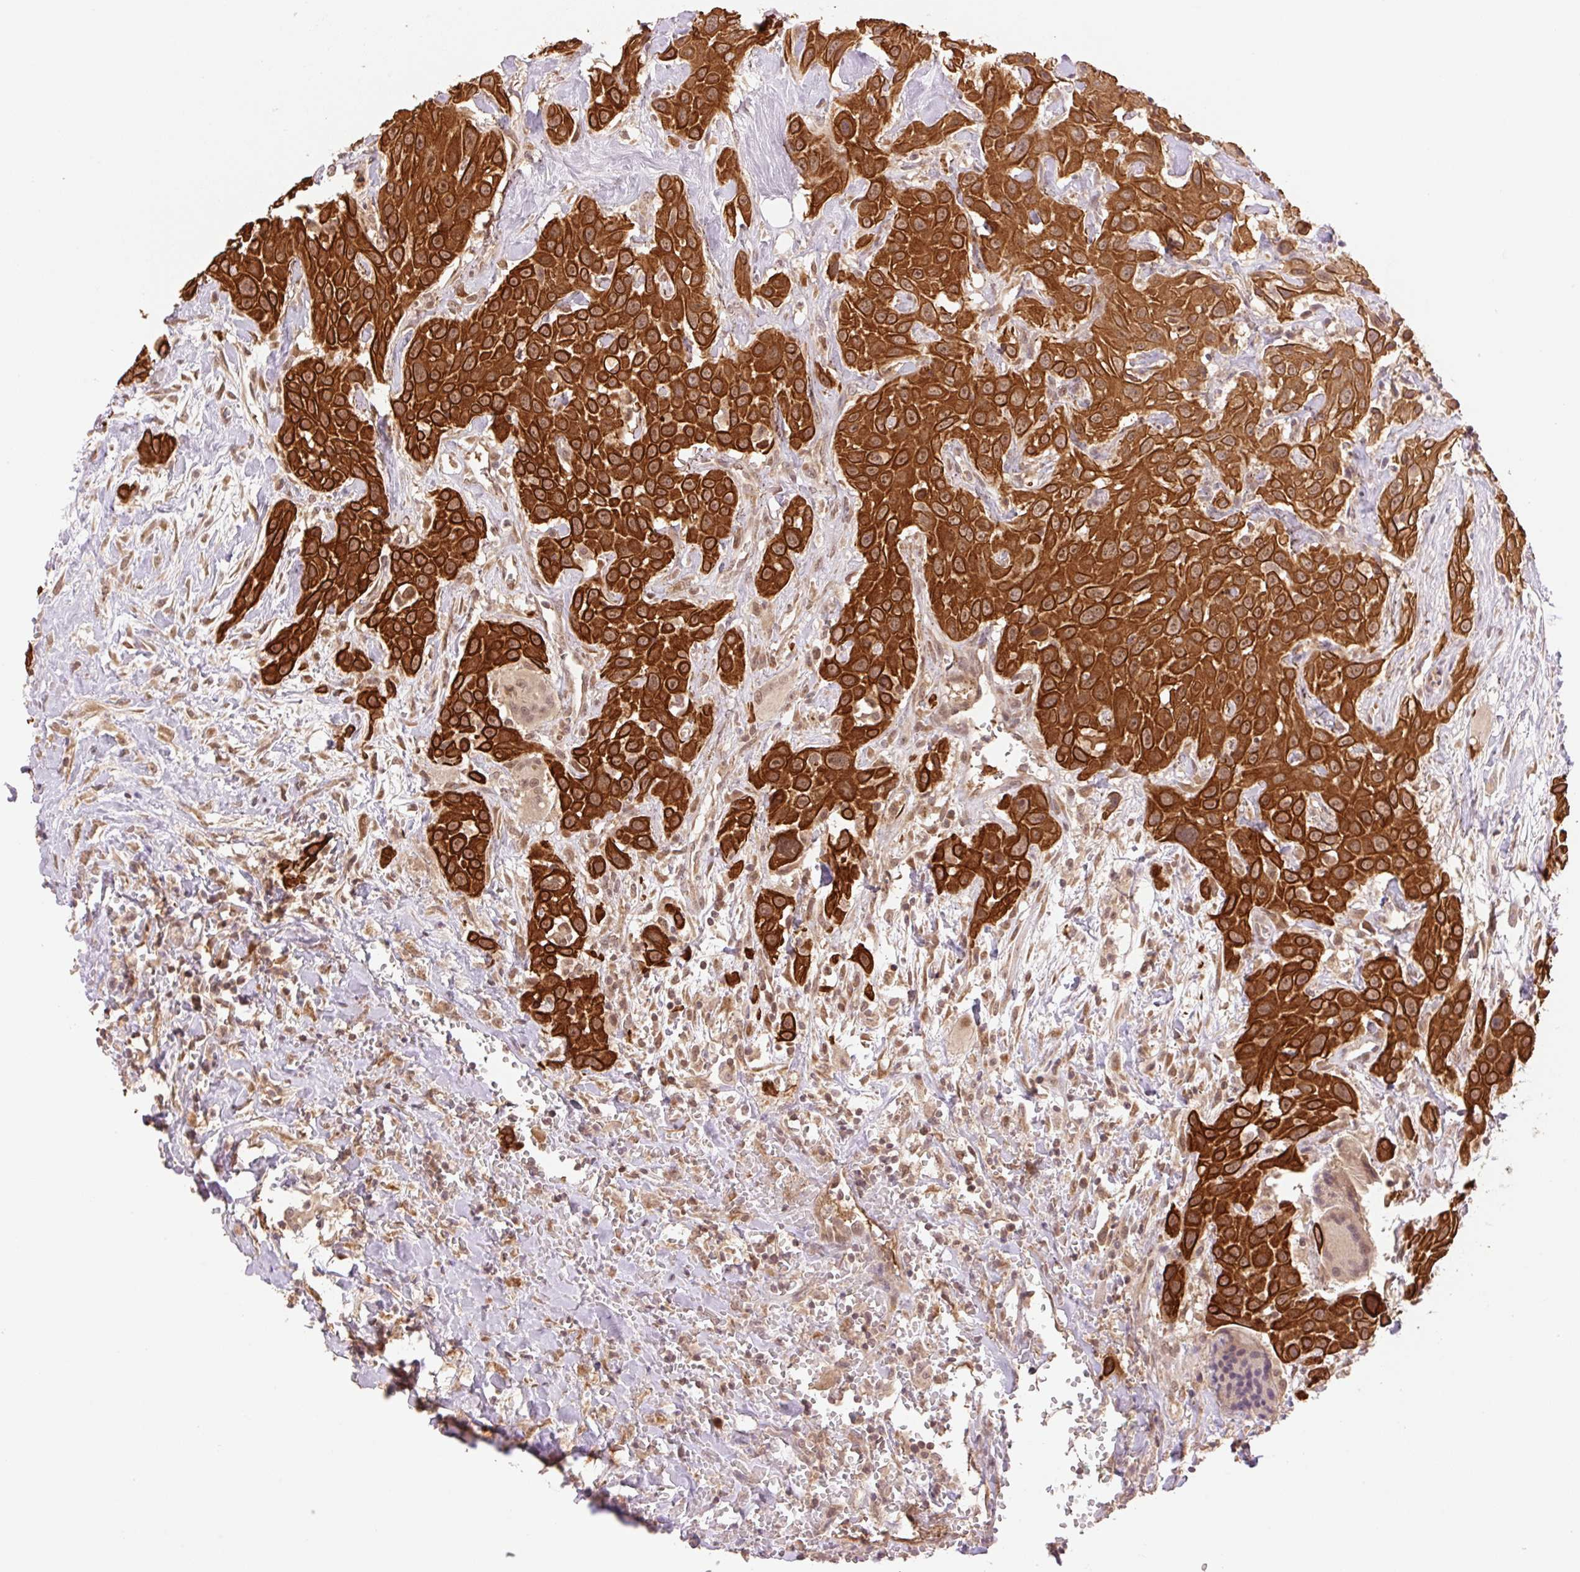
{"staining": {"intensity": "strong", "quantity": ">75%", "location": "cytoplasmic/membranous"}, "tissue": "head and neck cancer", "cell_type": "Tumor cells", "image_type": "cancer", "snomed": [{"axis": "morphology", "description": "Squamous cell carcinoma, NOS"}, {"axis": "topography", "description": "Head-Neck"}], "caption": "Immunohistochemistry staining of head and neck squamous cell carcinoma, which shows high levels of strong cytoplasmic/membranous positivity in approximately >75% of tumor cells indicating strong cytoplasmic/membranous protein expression. The staining was performed using DAB (brown) for protein detection and nuclei were counterstained in hematoxylin (blue).", "gene": "YJU2B", "patient": {"sex": "male", "age": 81}}